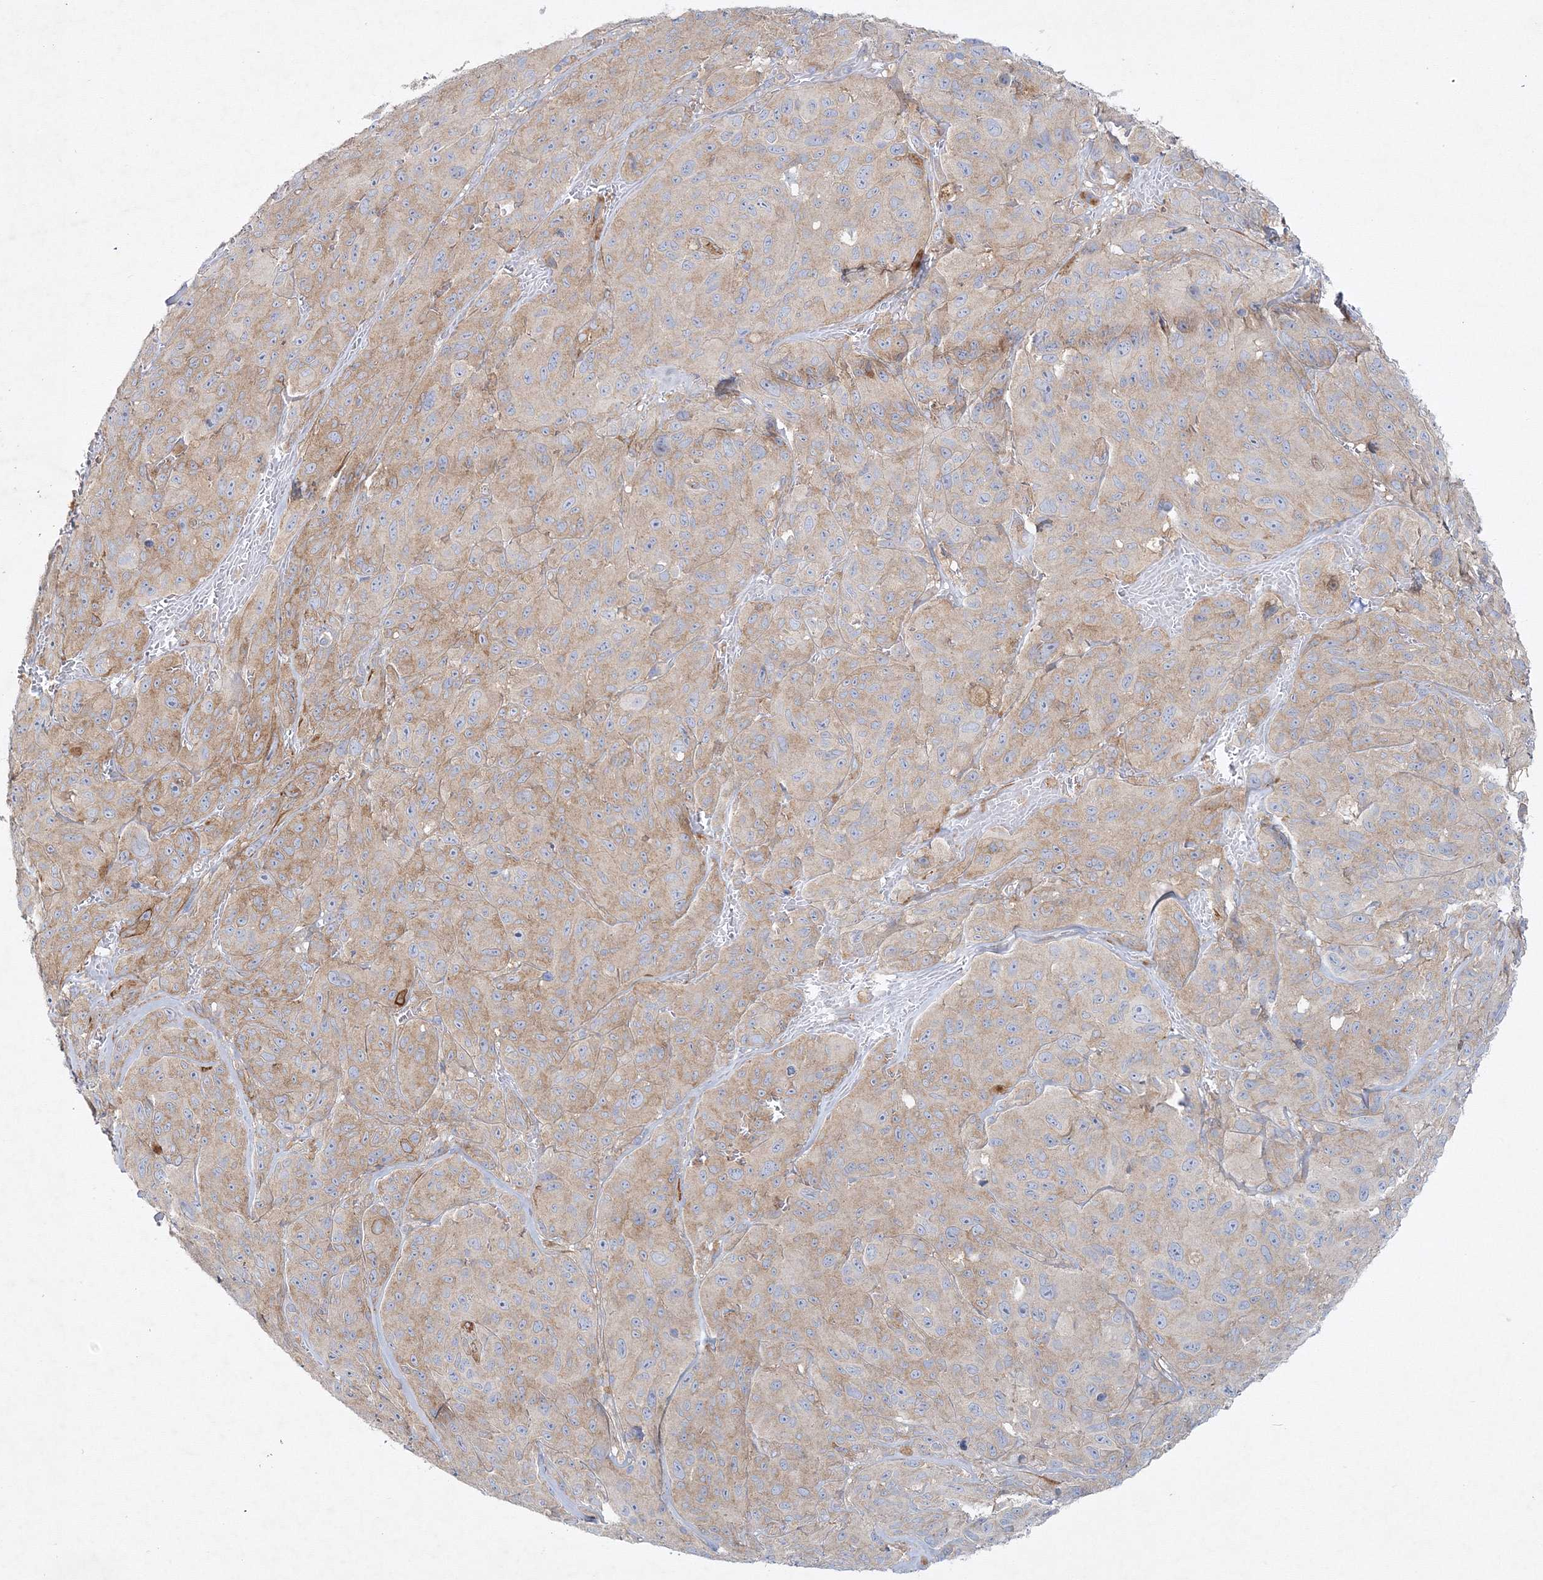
{"staining": {"intensity": "weak", "quantity": ">75%", "location": "cytoplasmic/membranous"}, "tissue": "melanoma", "cell_type": "Tumor cells", "image_type": "cancer", "snomed": [{"axis": "morphology", "description": "Malignant melanoma, NOS"}, {"axis": "topography", "description": "Skin"}], "caption": "Malignant melanoma tissue exhibits weak cytoplasmic/membranous expression in approximately >75% of tumor cells, visualized by immunohistochemistry.", "gene": "ZFYVE16", "patient": {"sex": "male", "age": 66}}